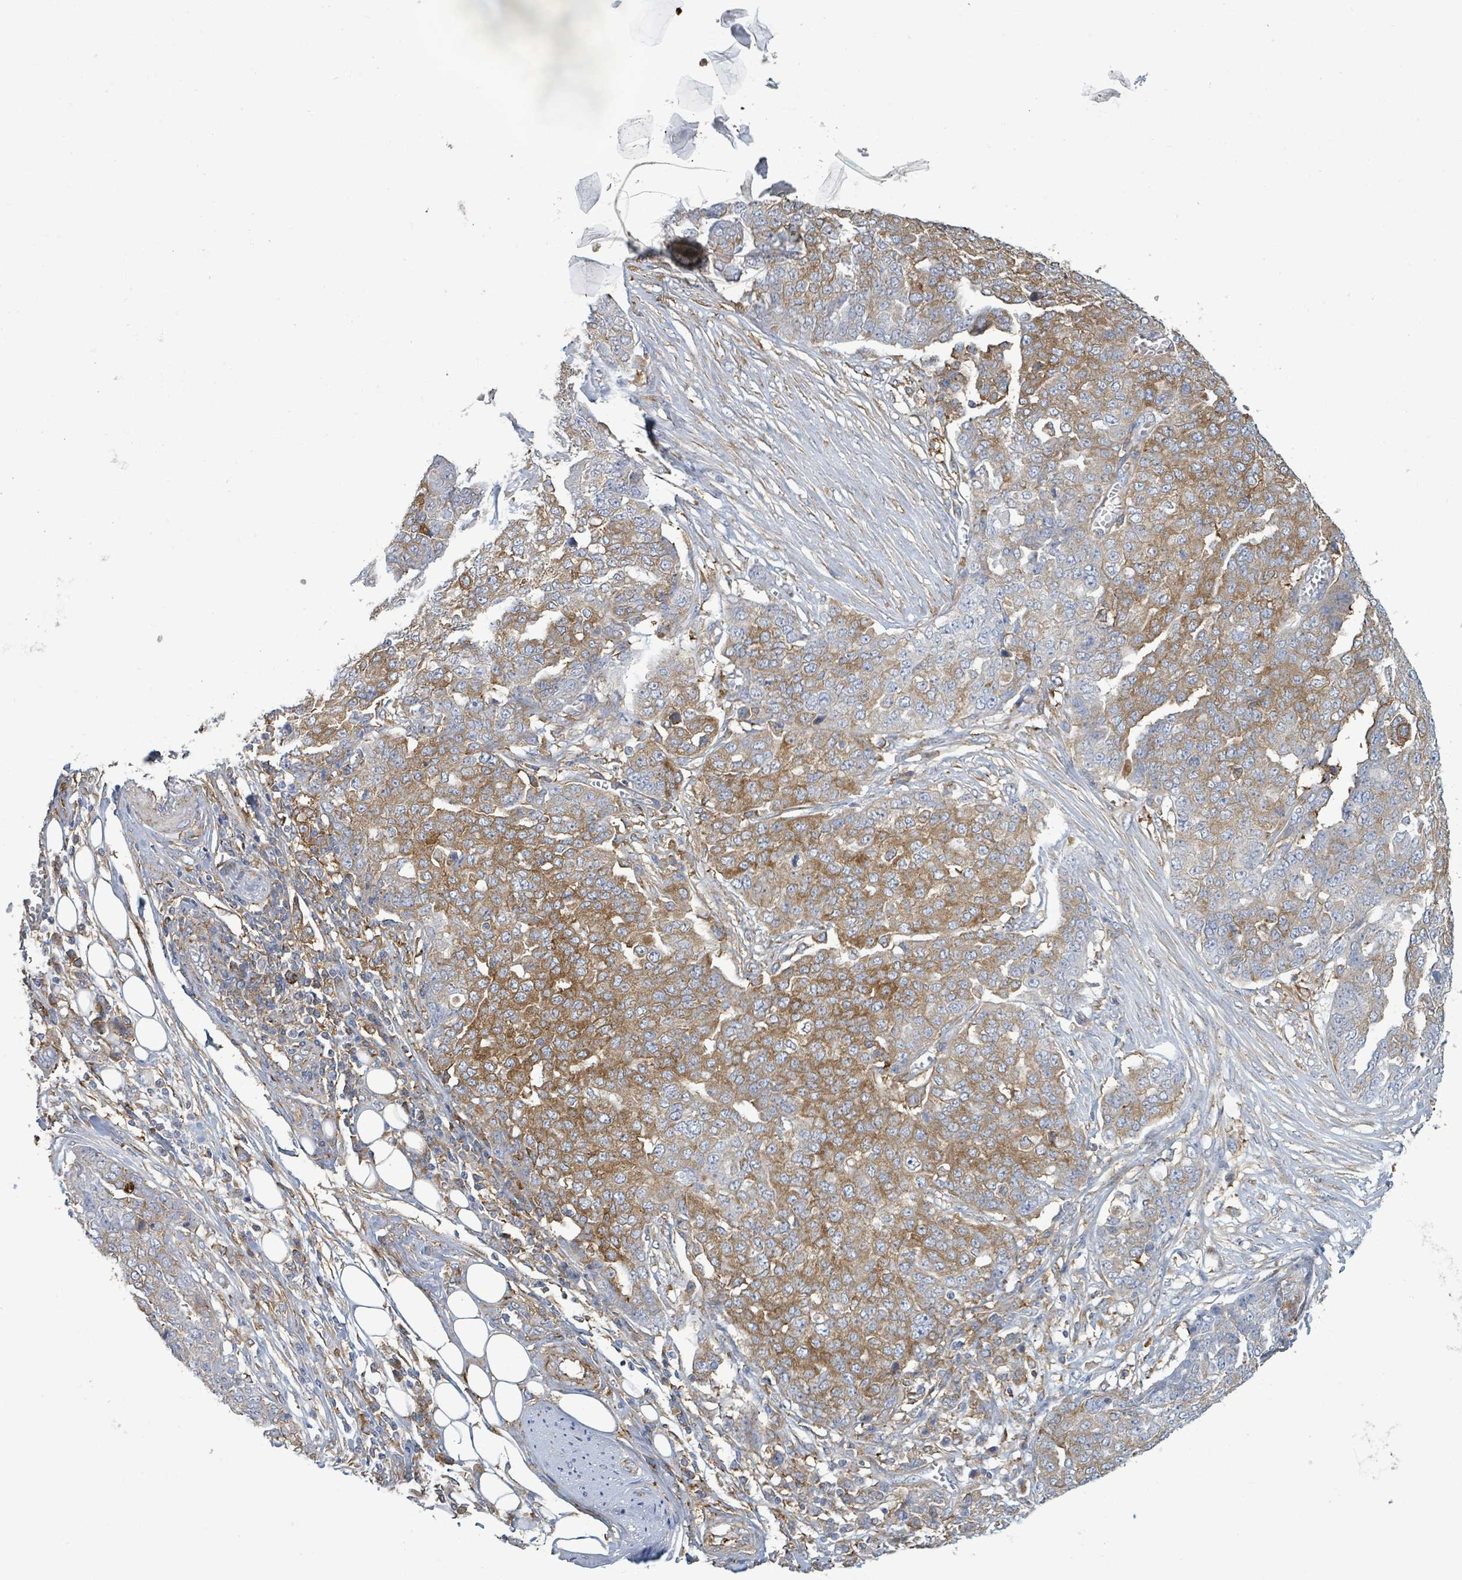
{"staining": {"intensity": "moderate", "quantity": ">75%", "location": "cytoplasmic/membranous"}, "tissue": "ovarian cancer", "cell_type": "Tumor cells", "image_type": "cancer", "snomed": [{"axis": "morphology", "description": "Cystadenocarcinoma, serous, NOS"}, {"axis": "topography", "description": "Soft tissue"}, {"axis": "topography", "description": "Ovary"}], "caption": "Tumor cells reveal medium levels of moderate cytoplasmic/membranous positivity in approximately >75% of cells in serous cystadenocarcinoma (ovarian).", "gene": "EGFL7", "patient": {"sex": "female", "age": 57}}